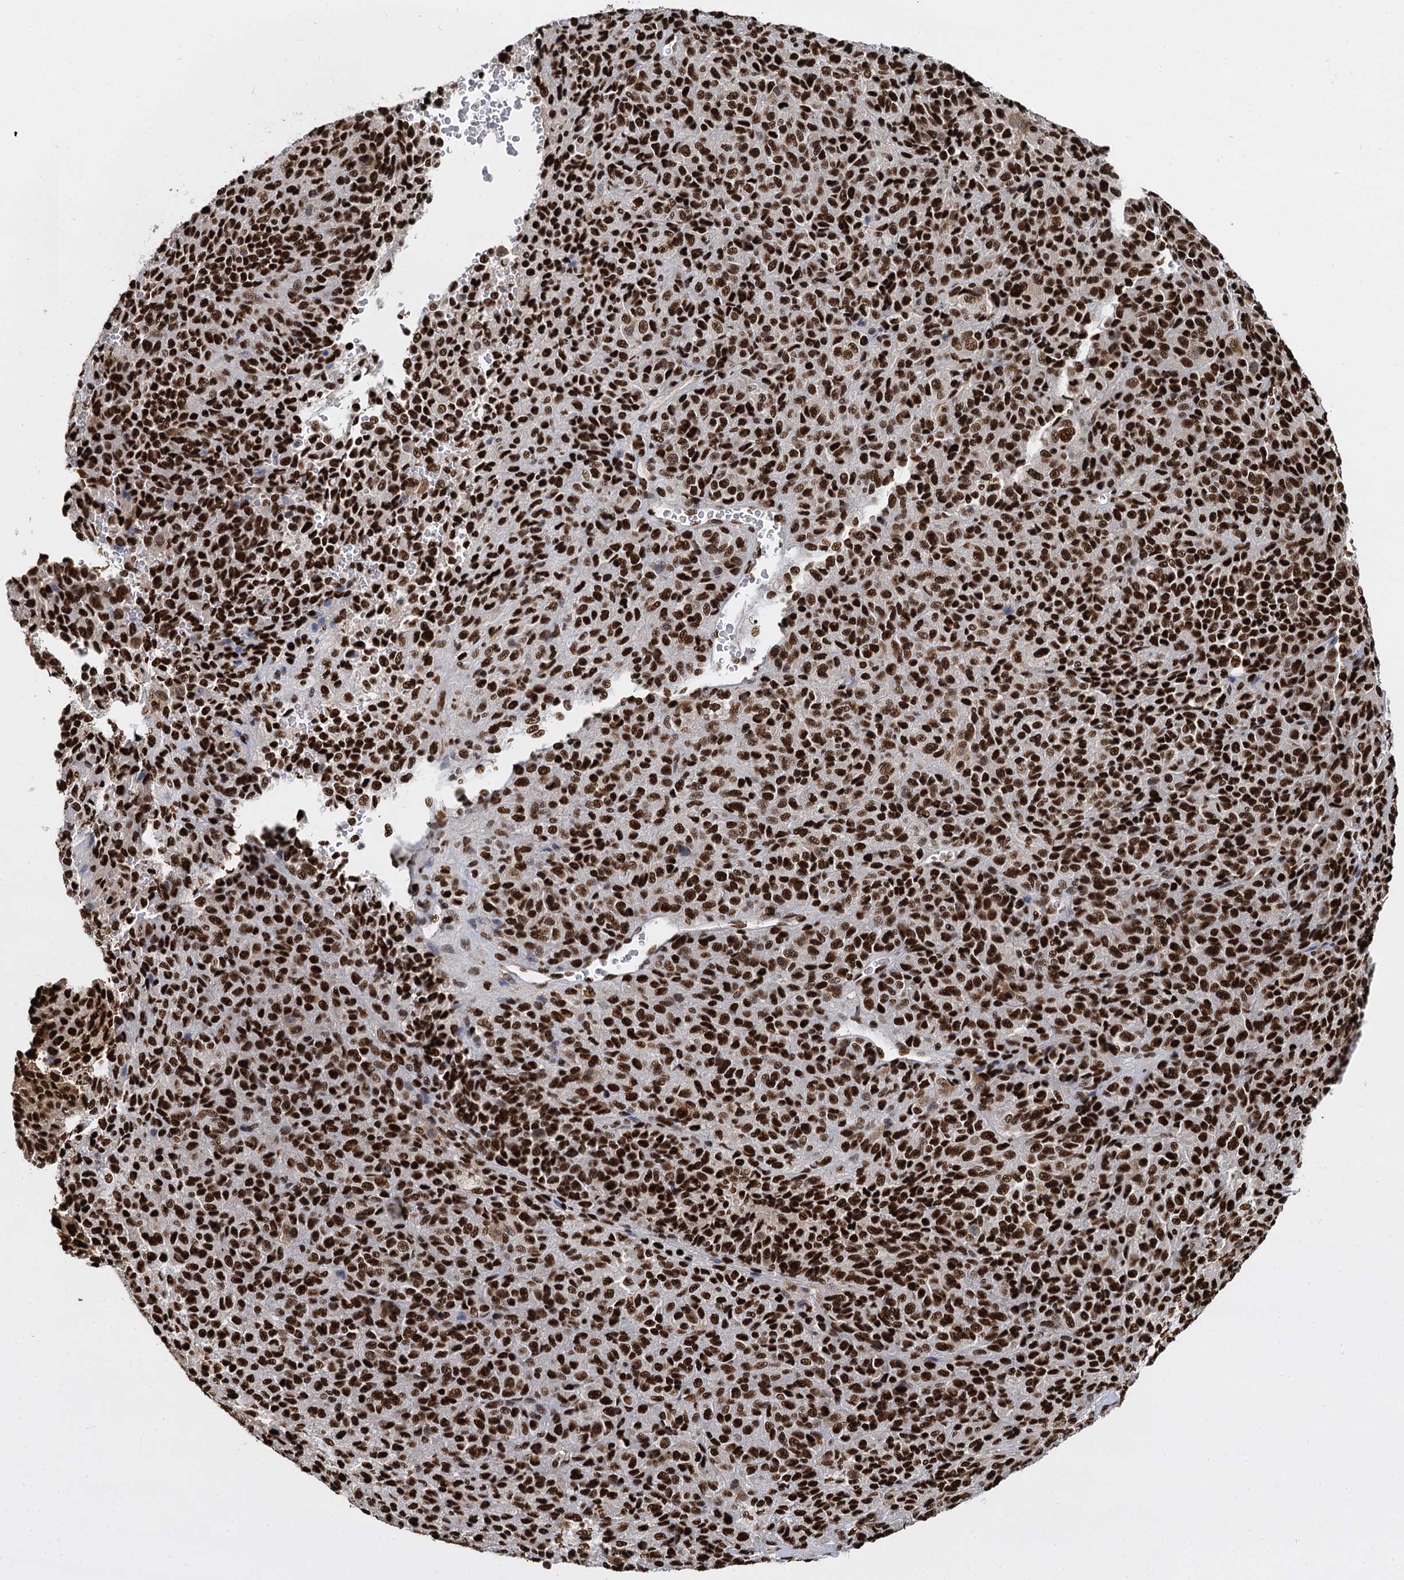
{"staining": {"intensity": "strong", "quantity": ">75%", "location": "nuclear"}, "tissue": "melanoma", "cell_type": "Tumor cells", "image_type": "cancer", "snomed": [{"axis": "morphology", "description": "Malignant melanoma, Metastatic site"}, {"axis": "topography", "description": "Brain"}], "caption": "Melanoma was stained to show a protein in brown. There is high levels of strong nuclear staining in about >75% of tumor cells.", "gene": "DCPS", "patient": {"sex": "female", "age": 56}}